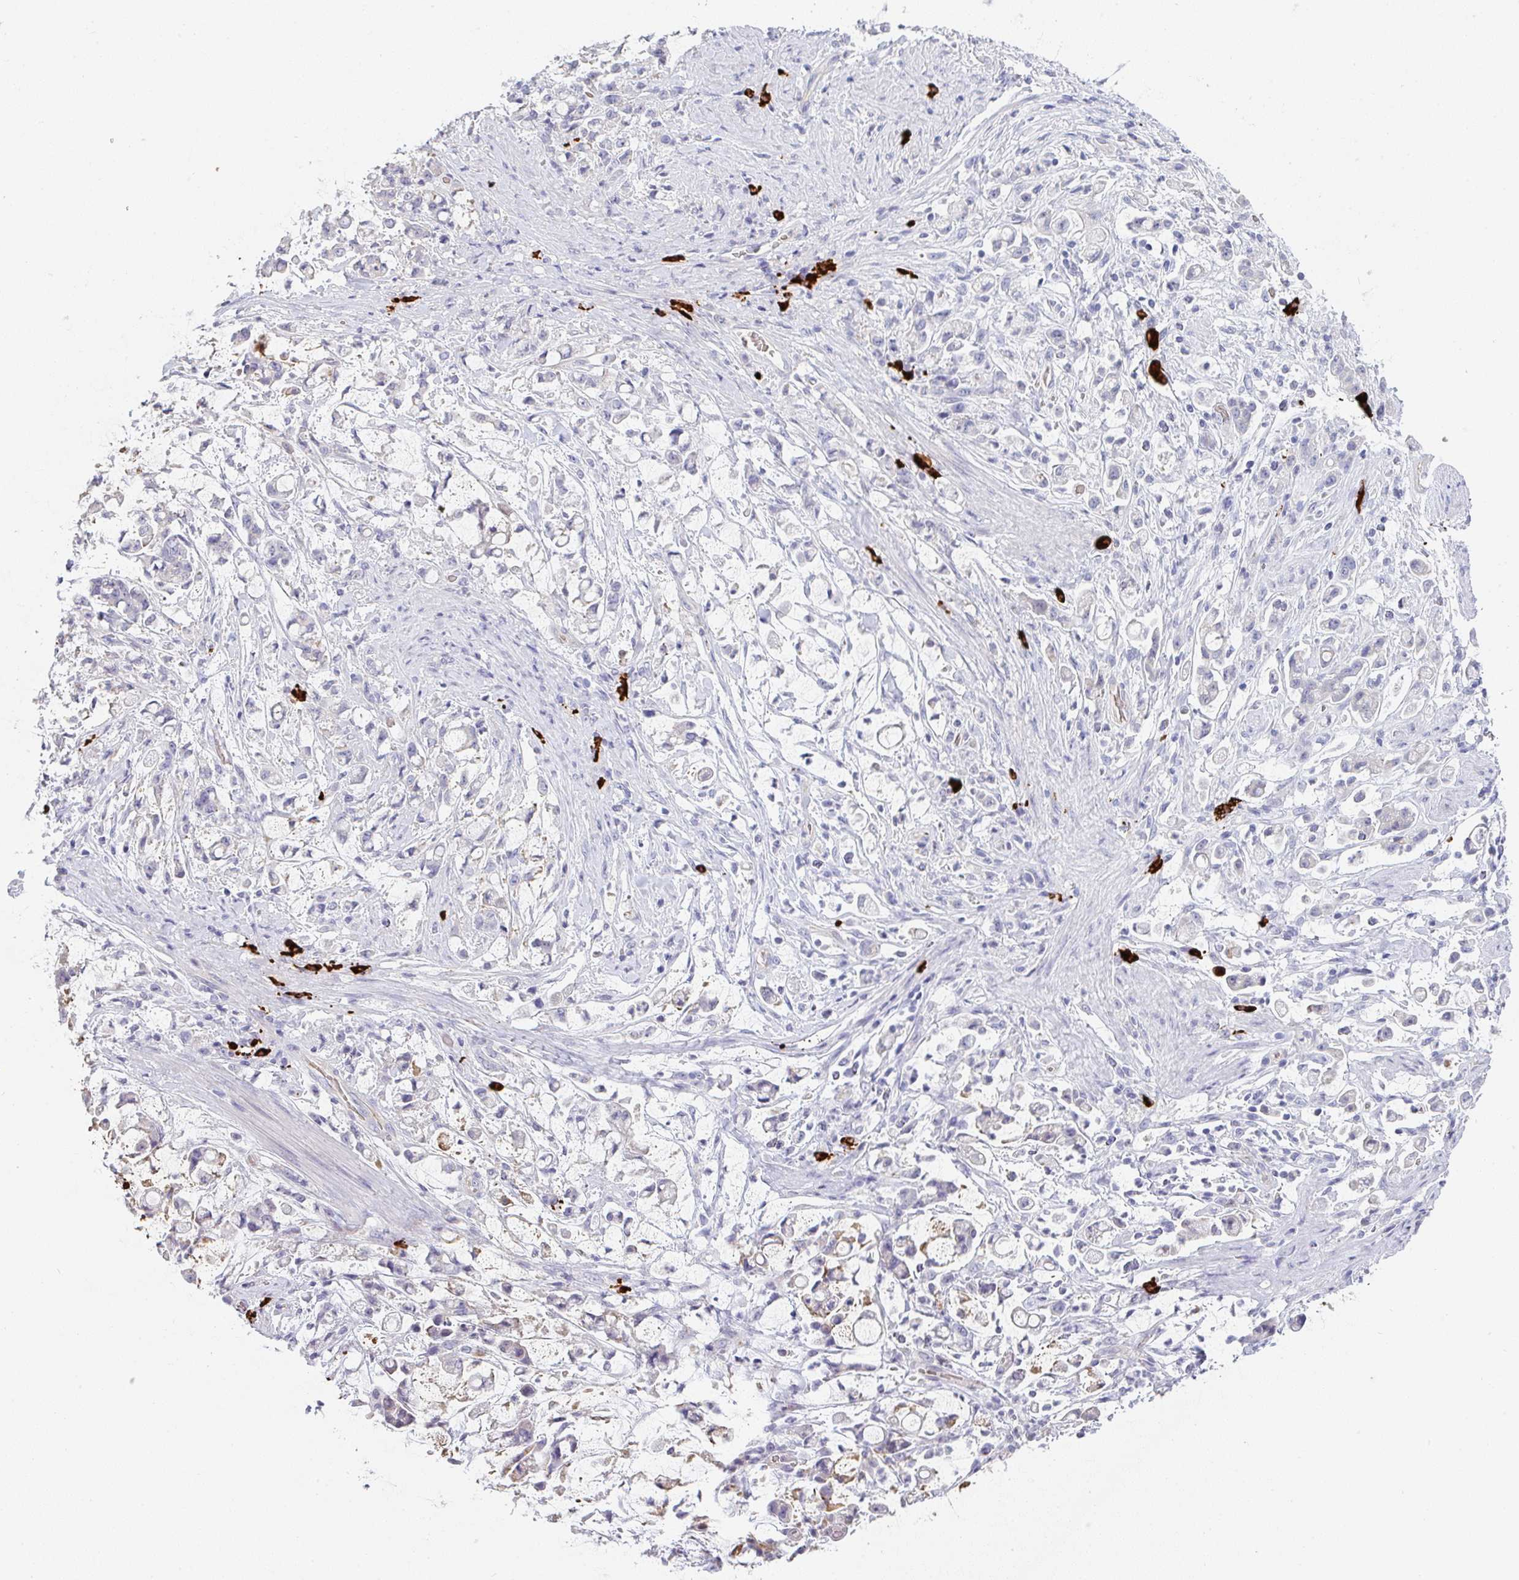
{"staining": {"intensity": "negative", "quantity": "none", "location": "none"}, "tissue": "stomach cancer", "cell_type": "Tumor cells", "image_type": "cancer", "snomed": [{"axis": "morphology", "description": "Adenocarcinoma, NOS"}, {"axis": "topography", "description": "Stomach"}], "caption": "IHC micrograph of neoplastic tissue: stomach adenocarcinoma stained with DAB (3,3'-diaminobenzidine) reveals no significant protein expression in tumor cells.", "gene": "CACNA1S", "patient": {"sex": "female", "age": 60}}